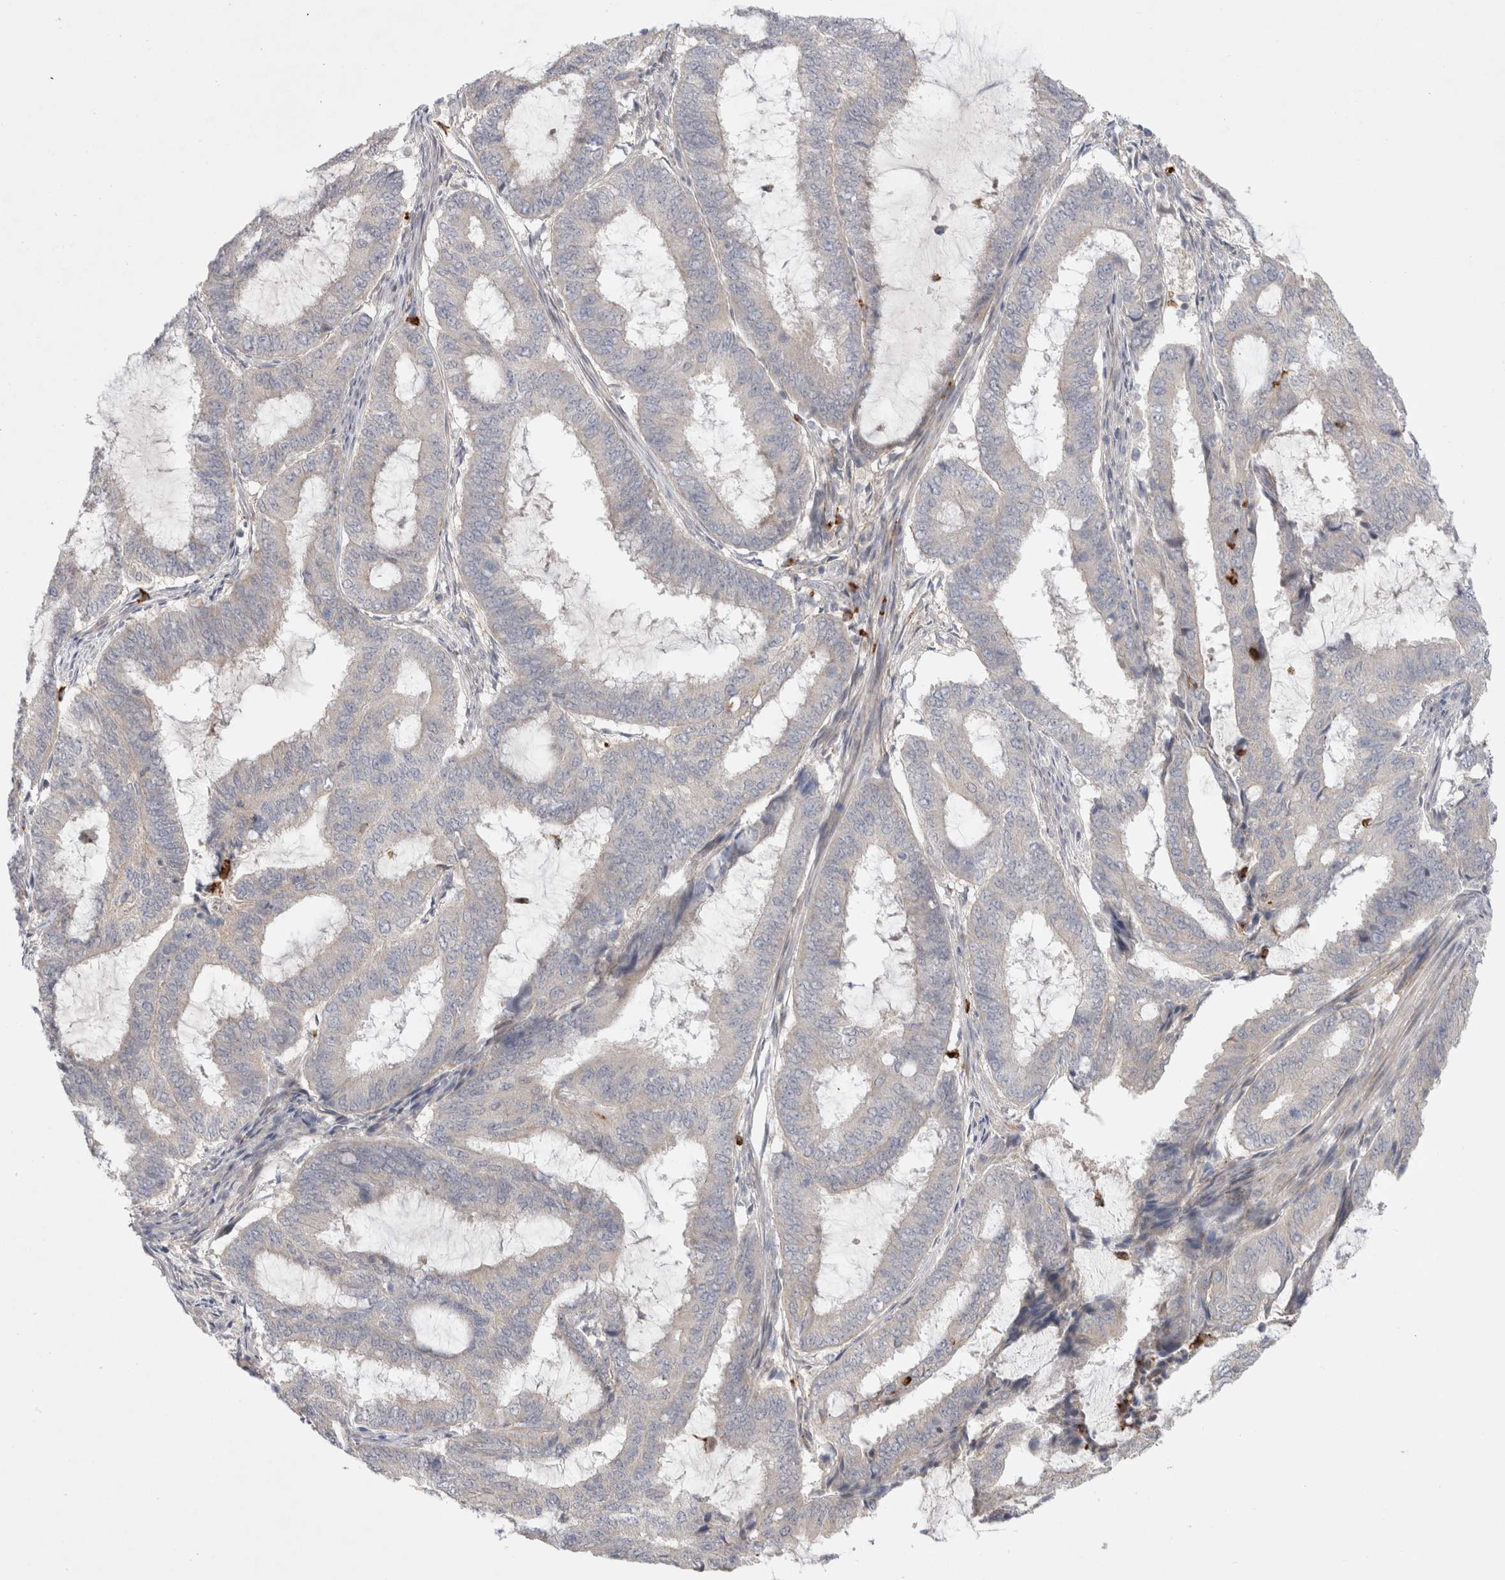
{"staining": {"intensity": "negative", "quantity": "none", "location": "none"}, "tissue": "endometrial cancer", "cell_type": "Tumor cells", "image_type": "cancer", "snomed": [{"axis": "morphology", "description": "Adenocarcinoma, NOS"}, {"axis": "topography", "description": "Endometrium"}], "caption": "Immunohistochemistry histopathology image of neoplastic tissue: endometrial adenocarcinoma stained with DAB (3,3'-diaminobenzidine) demonstrates no significant protein expression in tumor cells.", "gene": "GSDMB", "patient": {"sex": "female", "age": 51}}